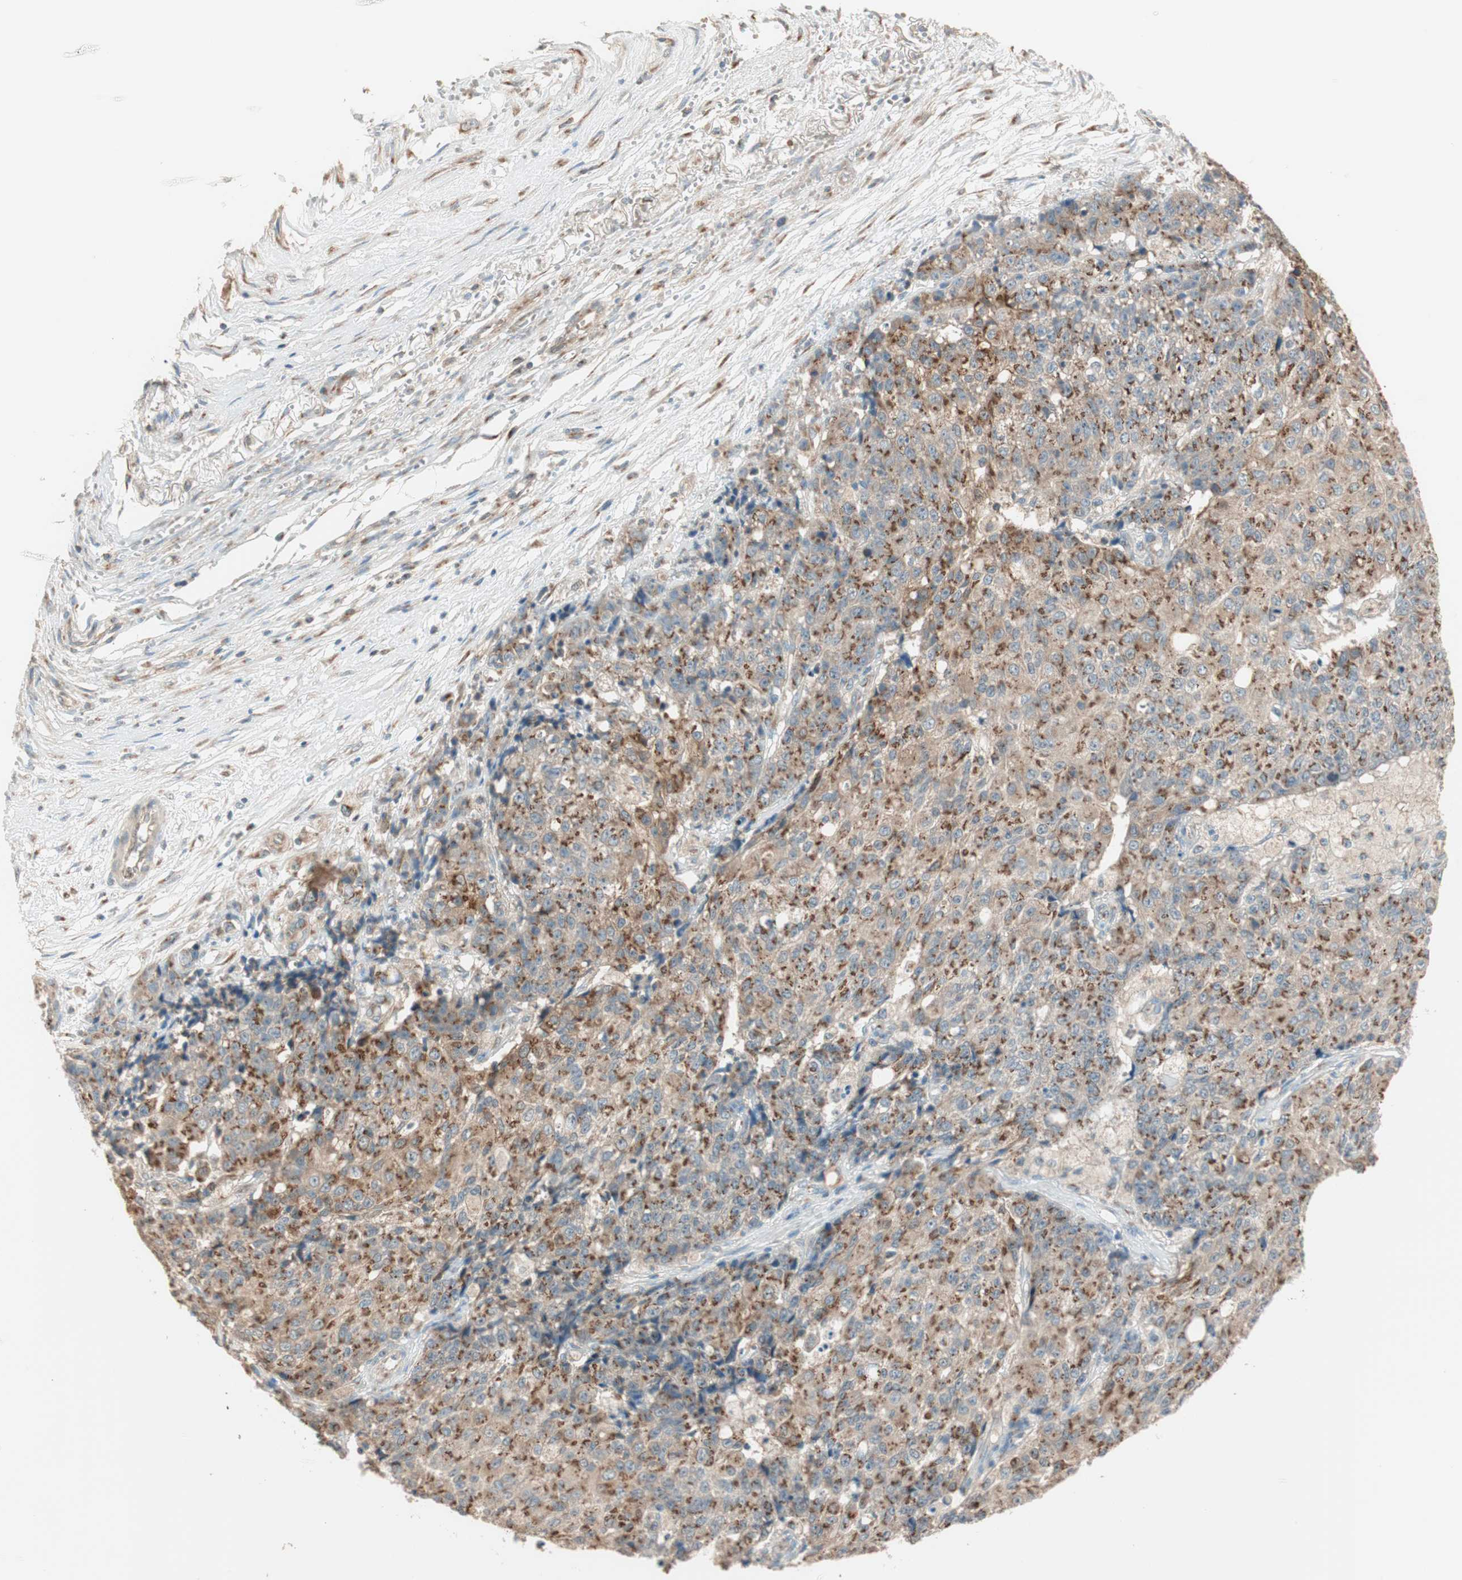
{"staining": {"intensity": "strong", "quantity": ">75%", "location": "cytoplasmic/membranous"}, "tissue": "ovarian cancer", "cell_type": "Tumor cells", "image_type": "cancer", "snomed": [{"axis": "morphology", "description": "Carcinoma, endometroid"}, {"axis": "topography", "description": "Ovary"}], "caption": "This photomicrograph reveals IHC staining of human ovarian endometroid carcinoma, with high strong cytoplasmic/membranous staining in approximately >75% of tumor cells.", "gene": "SEC16A", "patient": {"sex": "female", "age": 42}}